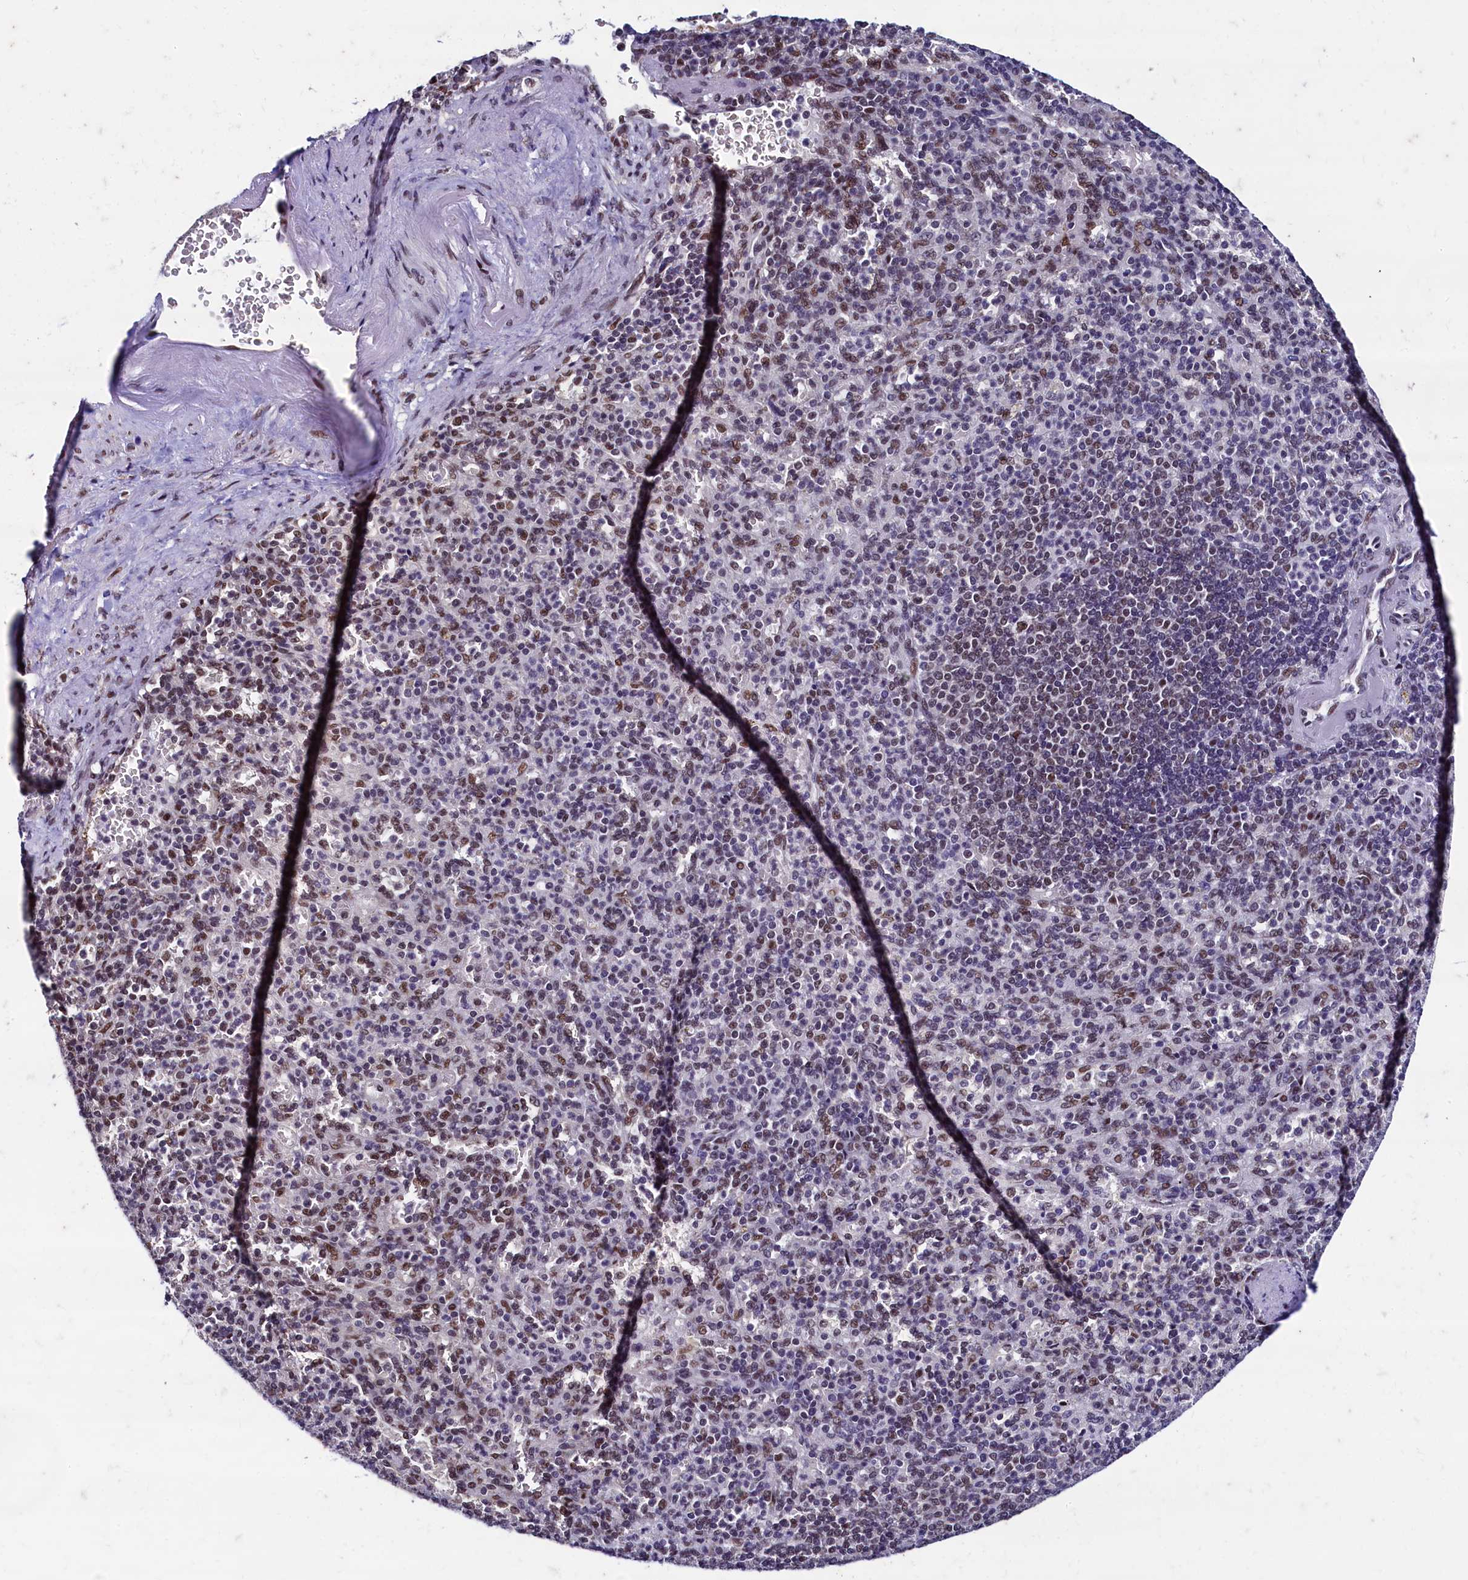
{"staining": {"intensity": "moderate", "quantity": "25%-75%", "location": "nuclear"}, "tissue": "spleen", "cell_type": "Cells in red pulp", "image_type": "normal", "snomed": [{"axis": "morphology", "description": "Normal tissue, NOS"}, {"axis": "topography", "description": "Spleen"}], "caption": "An image of human spleen stained for a protein demonstrates moderate nuclear brown staining in cells in red pulp.", "gene": "CPSF7", "patient": {"sex": "female", "age": 74}}